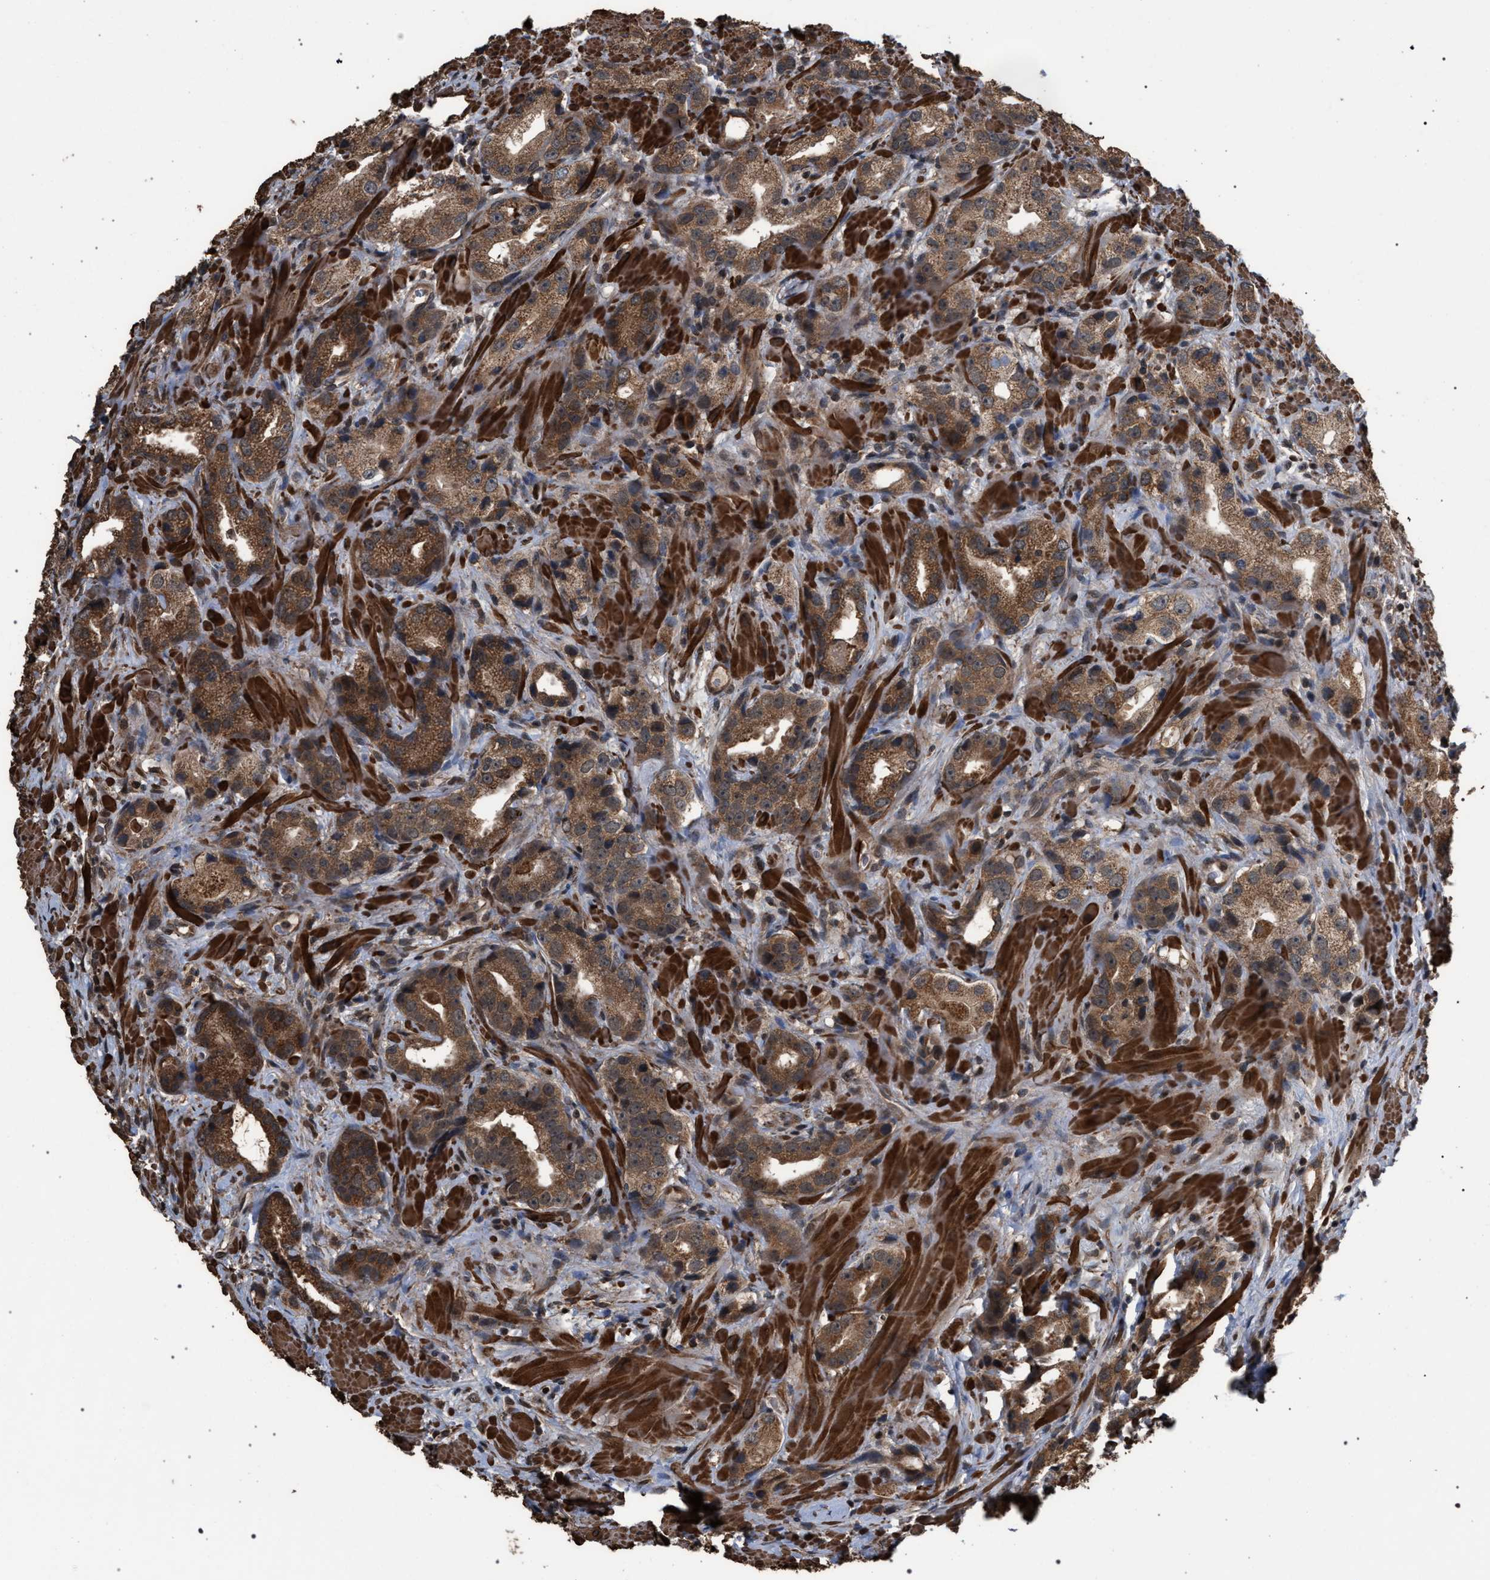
{"staining": {"intensity": "moderate", "quantity": ">75%", "location": "cytoplasmic/membranous"}, "tissue": "prostate cancer", "cell_type": "Tumor cells", "image_type": "cancer", "snomed": [{"axis": "morphology", "description": "Adenocarcinoma, High grade"}, {"axis": "topography", "description": "Prostate"}], "caption": "Moderate cytoplasmic/membranous protein positivity is present in about >75% of tumor cells in high-grade adenocarcinoma (prostate).", "gene": "NAA35", "patient": {"sex": "male", "age": 63}}